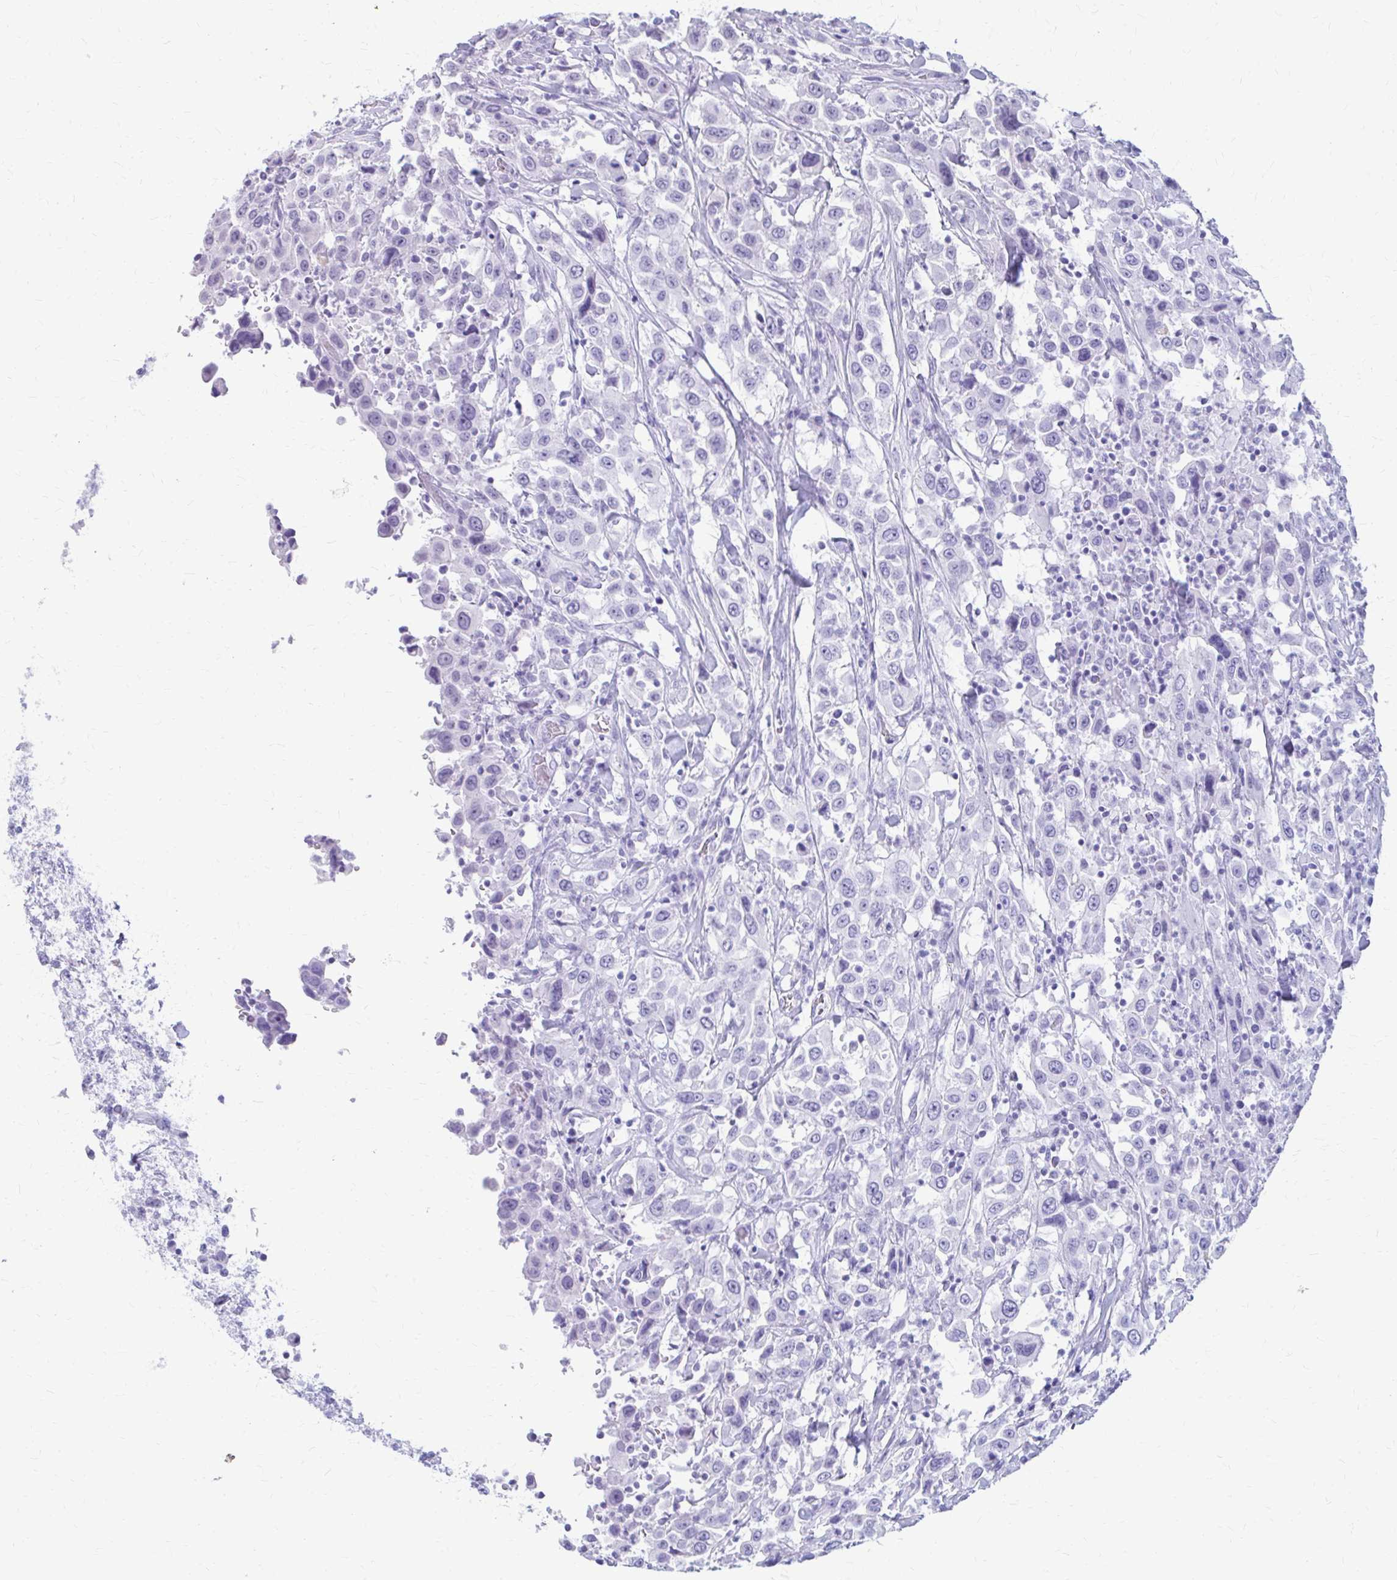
{"staining": {"intensity": "negative", "quantity": "none", "location": "none"}, "tissue": "urothelial cancer", "cell_type": "Tumor cells", "image_type": "cancer", "snomed": [{"axis": "morphology", "description": "Urothelial carcinoma, High grade"}, {"axis": "topography", "description": "Urinary bladder"}], "caption": "Histopathology image shows no protein staining in tumor cells of urothelial carcinoma (high-grade) tissue.", "gene": "RGS16", "patient": {"sex": "male", "age": 61}}